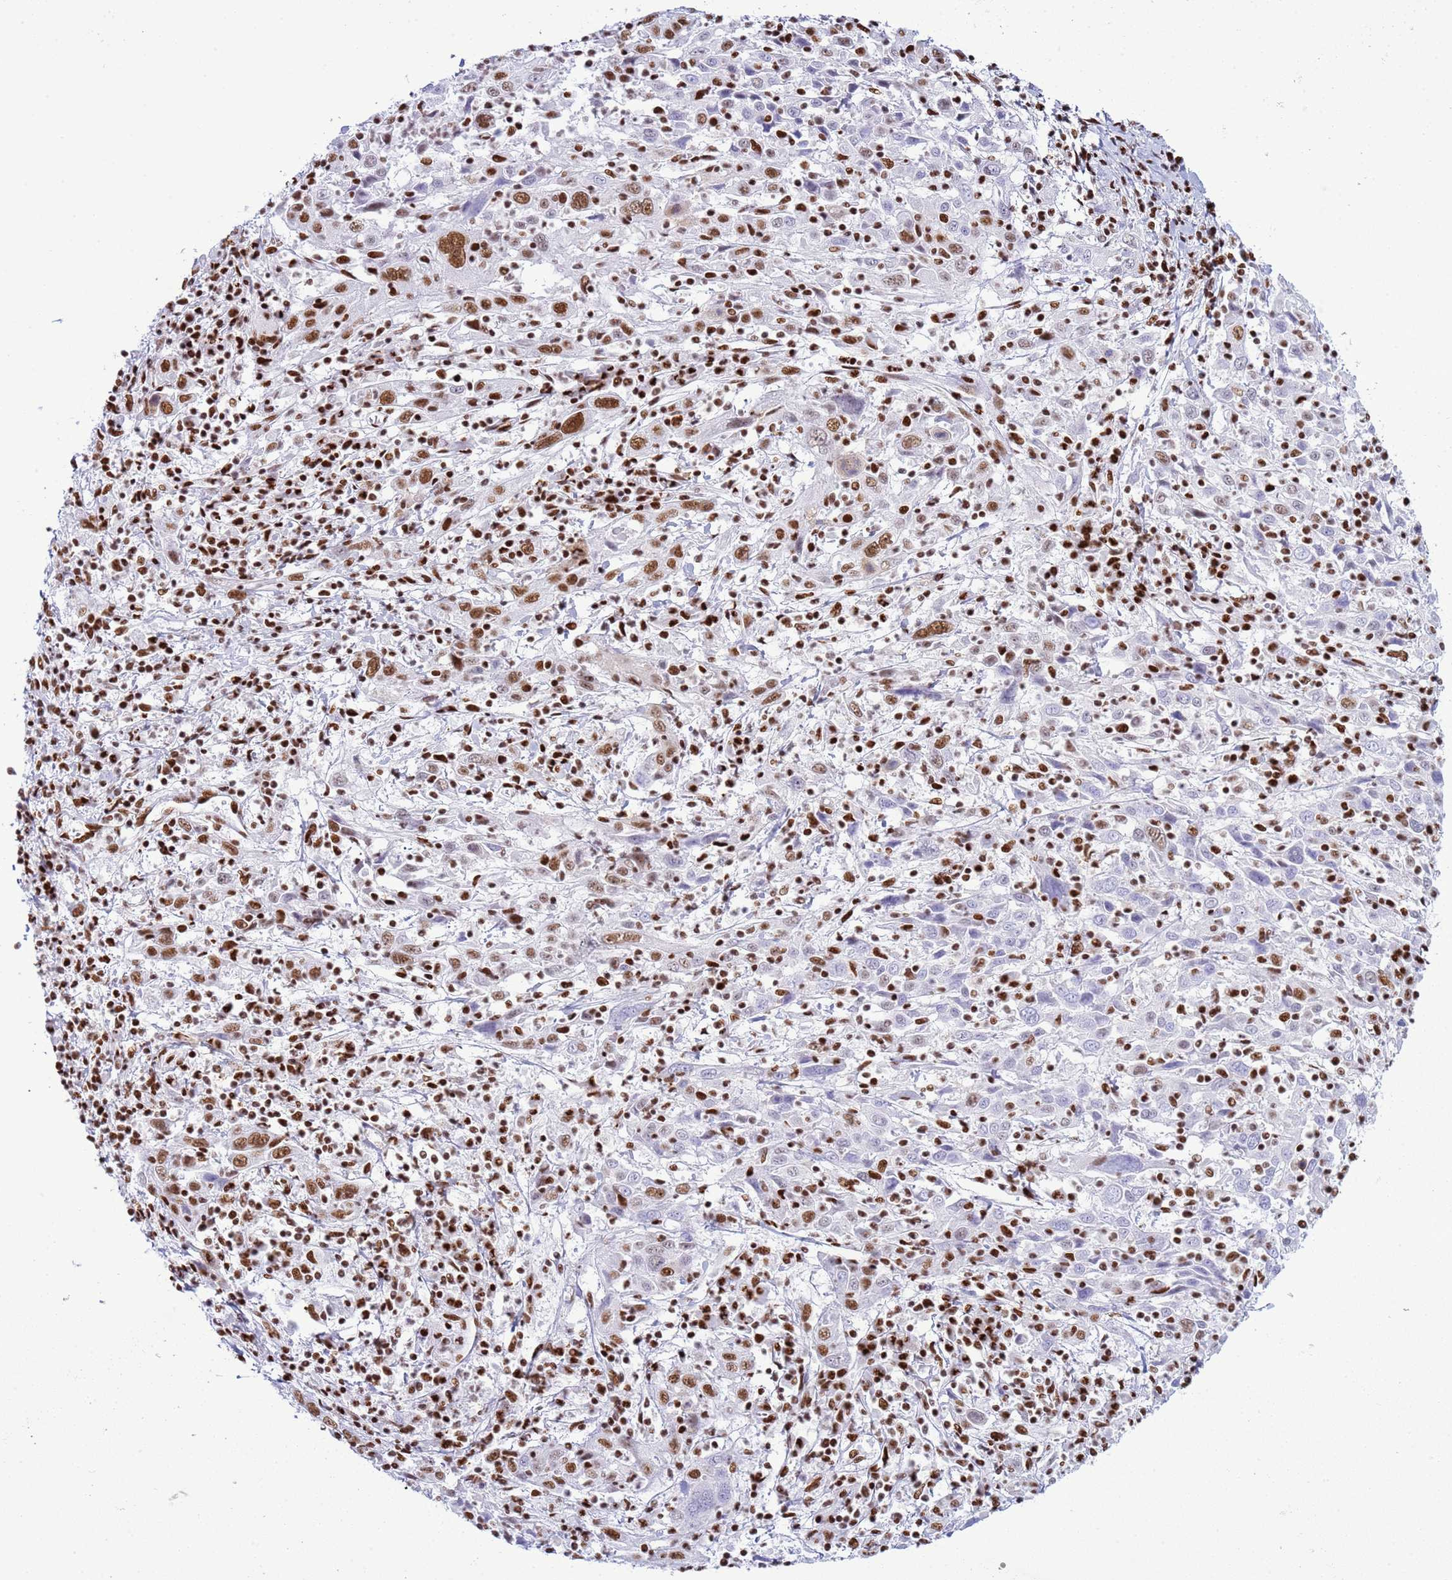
{"staining": {"intensity": "moderate", "quantity": ">75%", "location": "nuclear"}, "tissue": "cervical cancer", "cell_type": "Tumor cells", "image_type": "cancer", "snomed": [{"axis": "morphology", "description": "Squamous cell carcinoma, NOS"}, {"axis": "topography", "description": "Cervix"}], "caption": "Cervical cancer (squamous cell carcinoma) stained for a protein displays moderate nuclear positivity in tumor cells. Ihc stains the protein in brown and the nuclei are stained blue.", "gene": "RALY", "patient": {"sex": "female", "age": 46}}